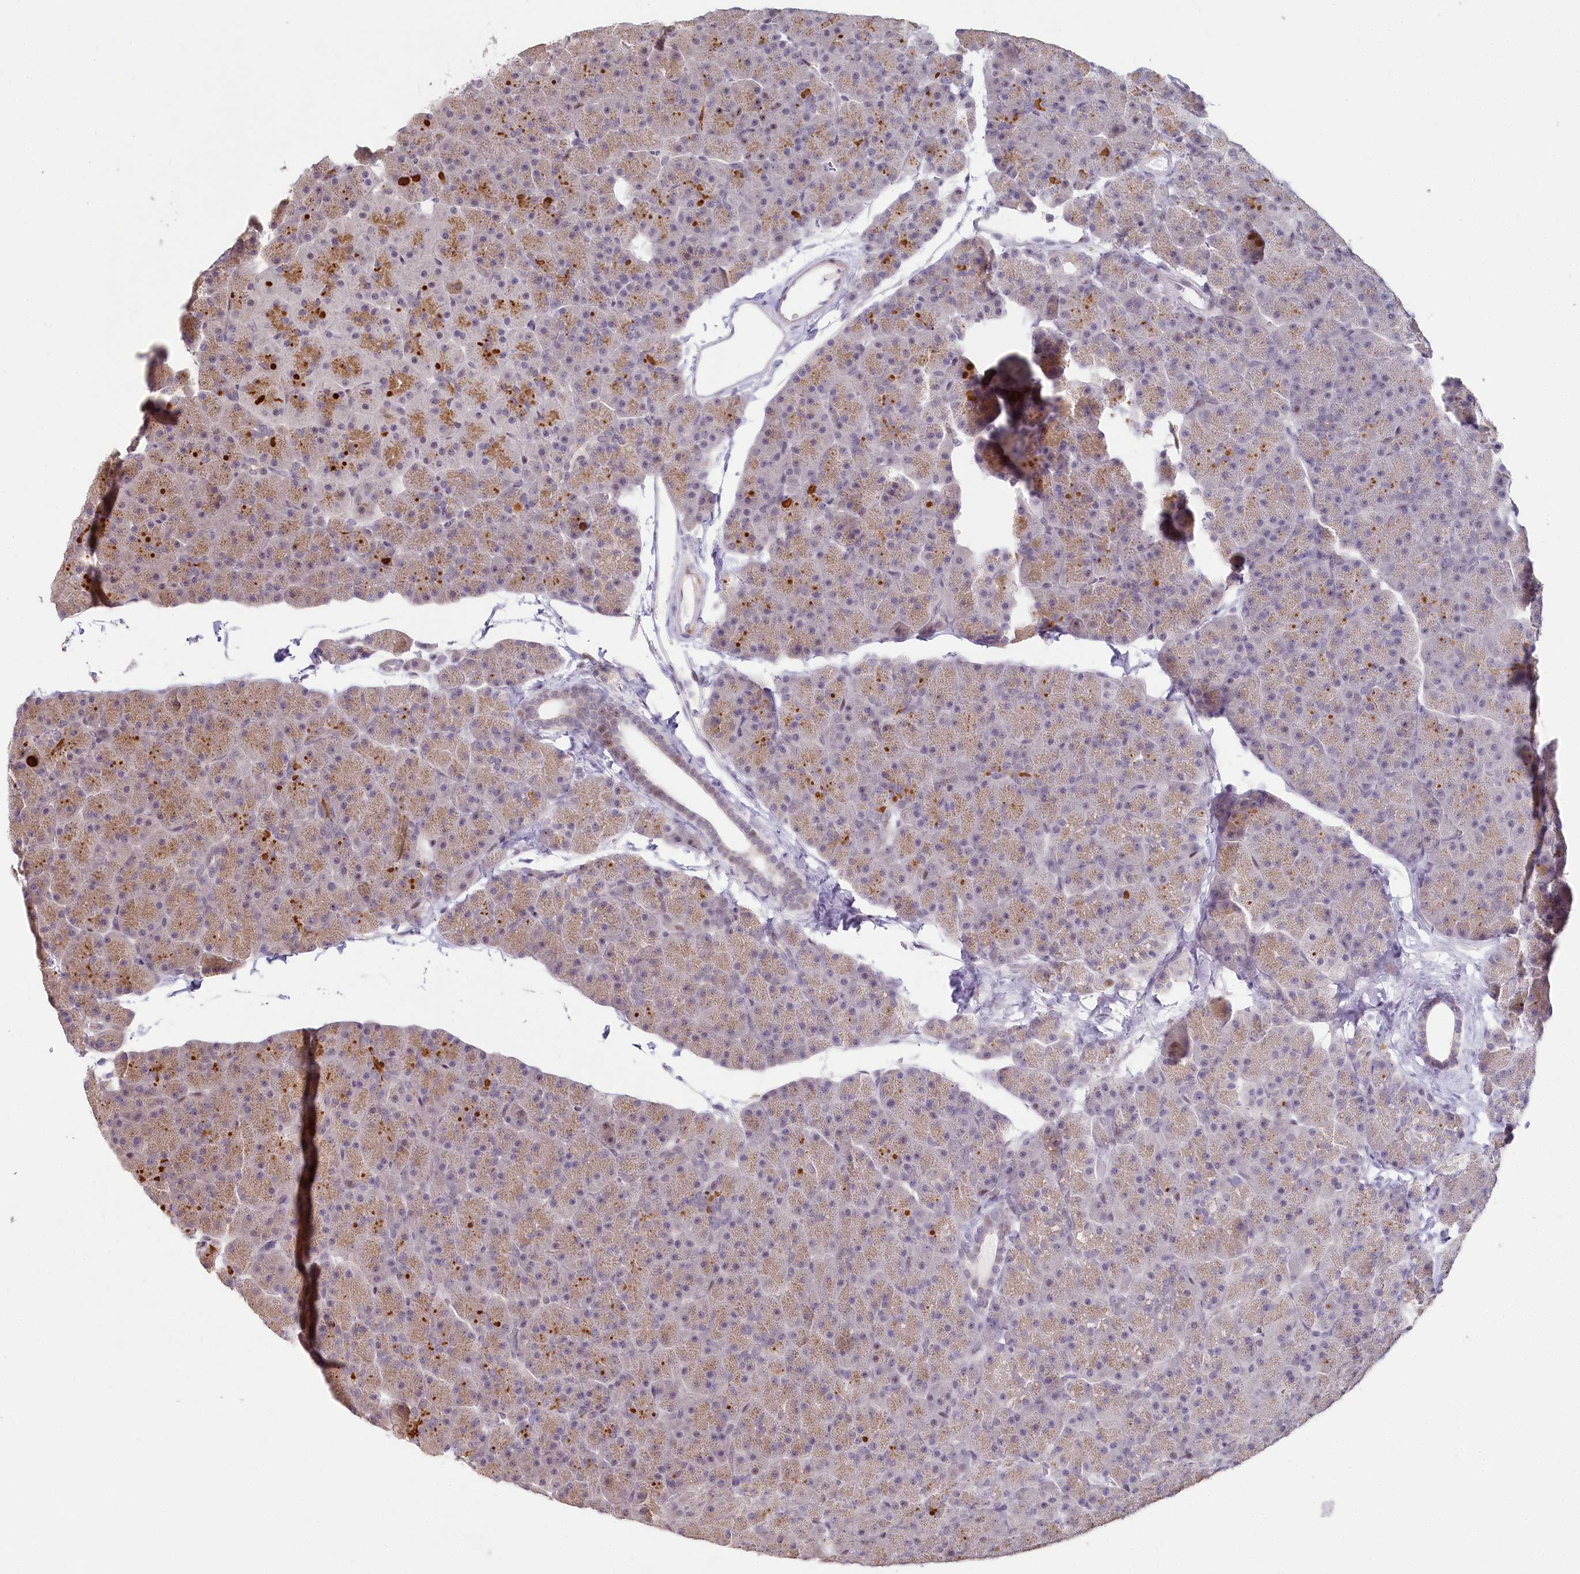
{"staining": {"intensity": "moderate", "quantity": "25%-75%", "location": "cytoplasmic/membranous"}, "tissue": "pancreas", "cell_type": "Exocrine glandular cells", "image_type": "normal", "snomed": [{"axis": "morphology", "description": "Normal tissue, NOS"}, {"axis": "topography", "description": "Pancreas"}], "caption": "The micrograph shows a brown stain indicating the presence of a protein in the cytoplasmic/membranous of exocrine glandular cells in pancreas.", "gene": "HPD", "patient": {"sex": "male", "age": 36}}